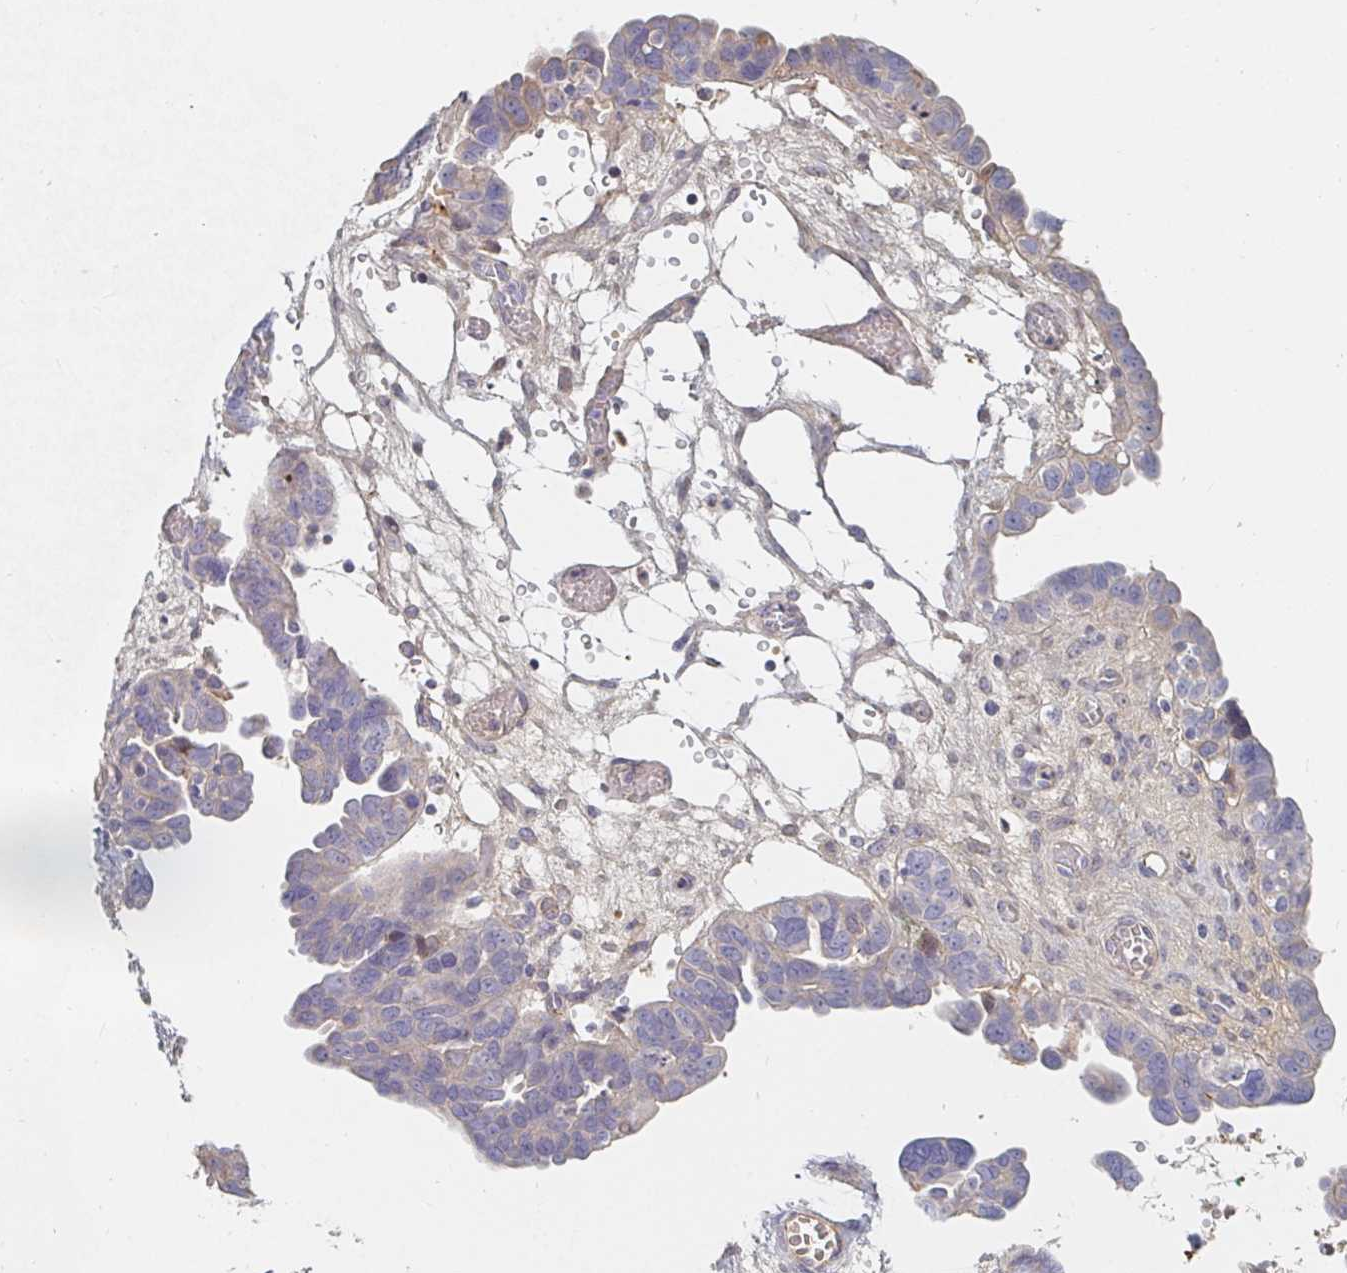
{"staining": {"intensity": "negative", "quantity": "none", "location": "none"}, "tissue": "ovarian cancer", "cell_type": "Tumor cells", "image_type": "cancer", "snomed": [{"axis": "morphology", "description": "Cystadenocarcinoma, serous, NOS"}, {"axis": "topography", "description": "Ovary"}], "caption": "The image demonstrates no staining of tumor cells in ovarian cancer. The staining was performed using DAB (3,3'-diaminobenzidine) to visualize the protein expression in brown, while the nuclei were stained in blue with hematoxylin (Magnification: 20x).", "gene": "NME9", "patient": {"sex": "female", "age": 64}}